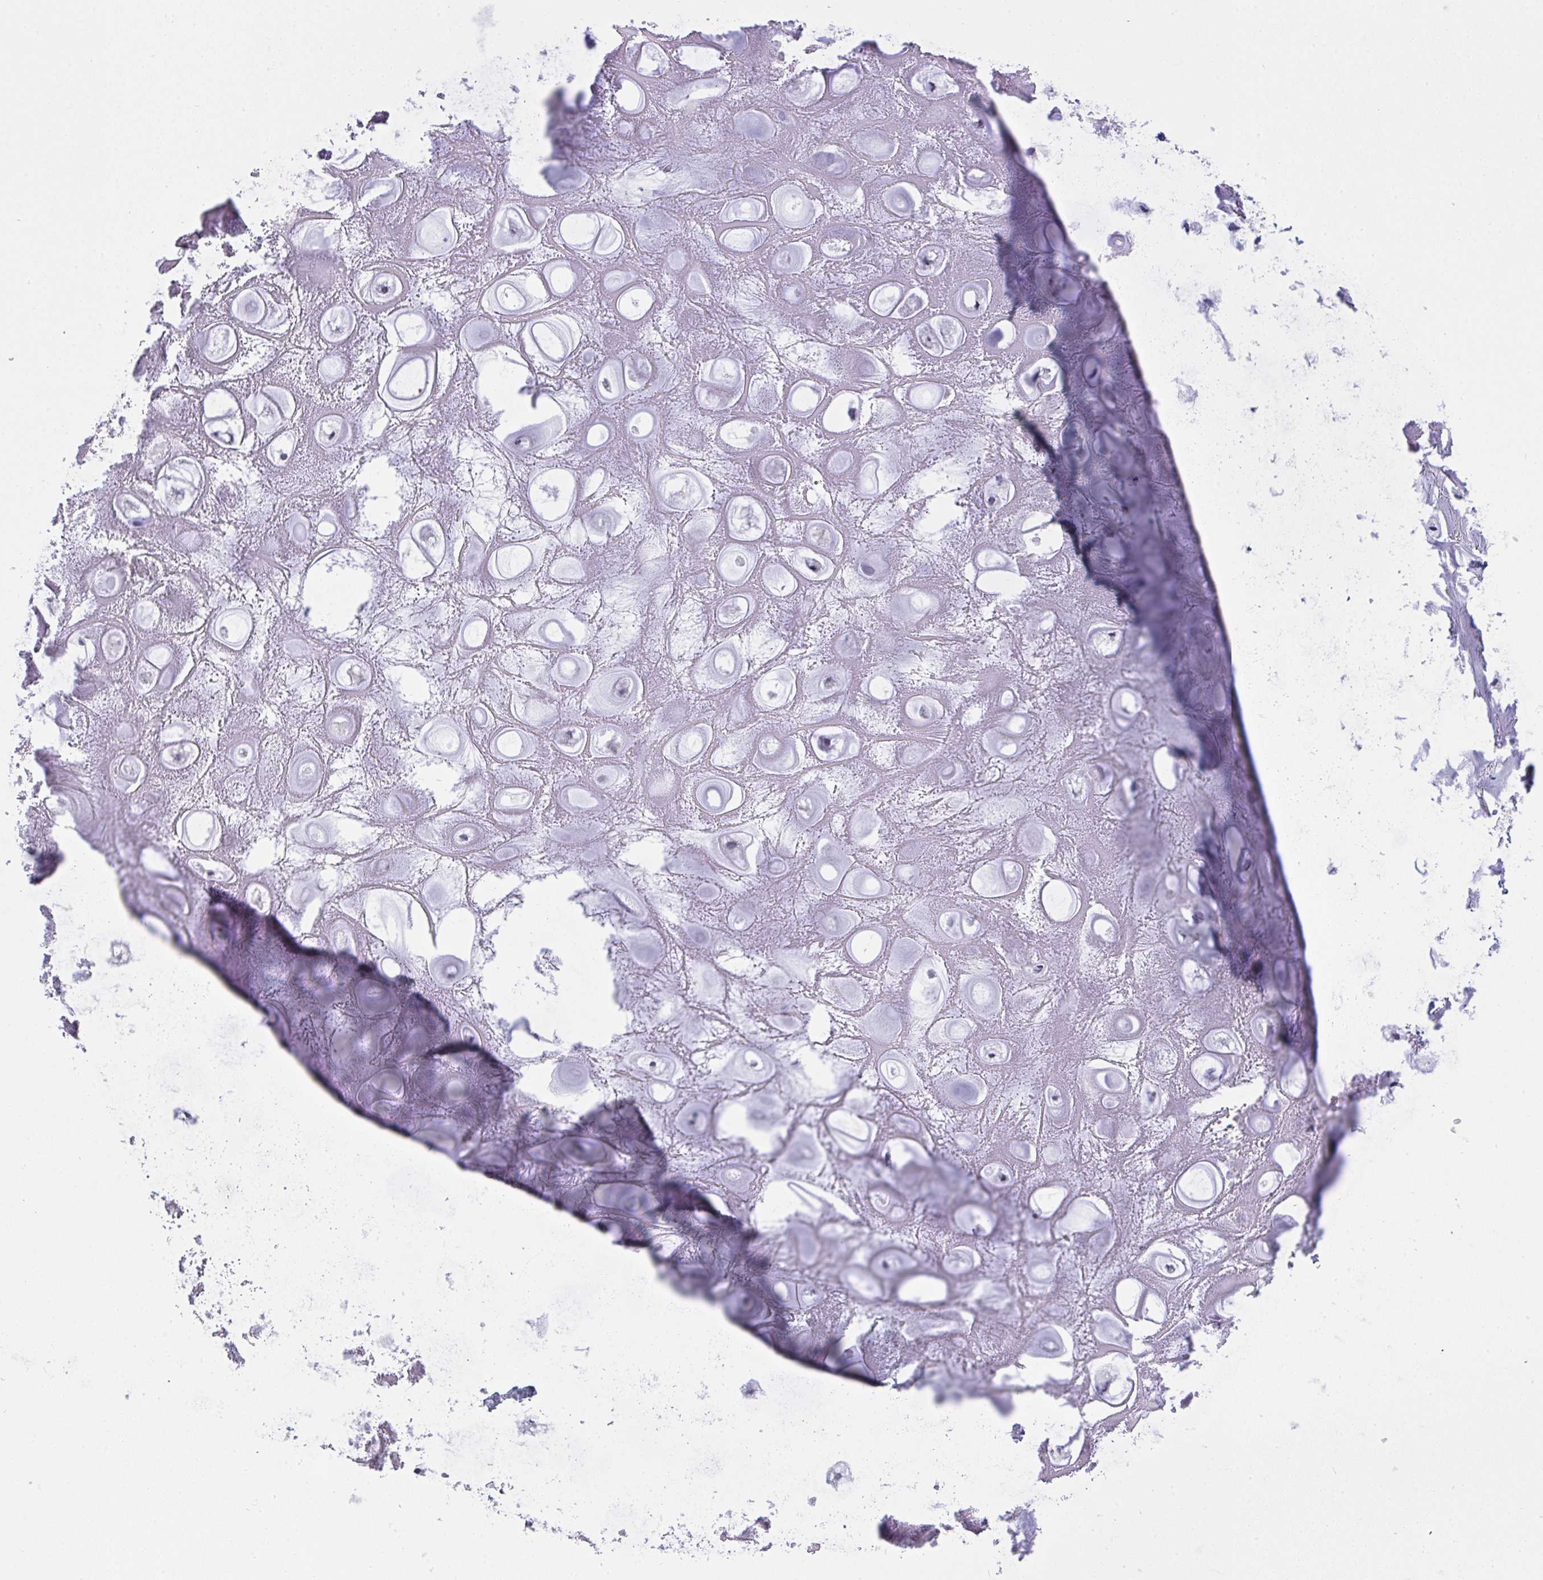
{"staining": {"intensity": "negative", "quantity": "none", "location": "none"}, "tissue": "soft tissue", "cell_type": "Chondrocytes", "image_type": "normal", "snomed": [{"axis": "morphology", "description": "Normal tissue, NOS"}, {"axis": "topography", "description": "Lymph node"}, {"axis": "topography", "description": "Cartilage tissue"}, {"axis": "topography", "description": "Nasopharynx"}], "caption": "Protein analysis of benign soft tissue displays no significant staining in chondrocytes.", "gene": "FBXL22", "patient": {"sex": "male", "age": 63}}